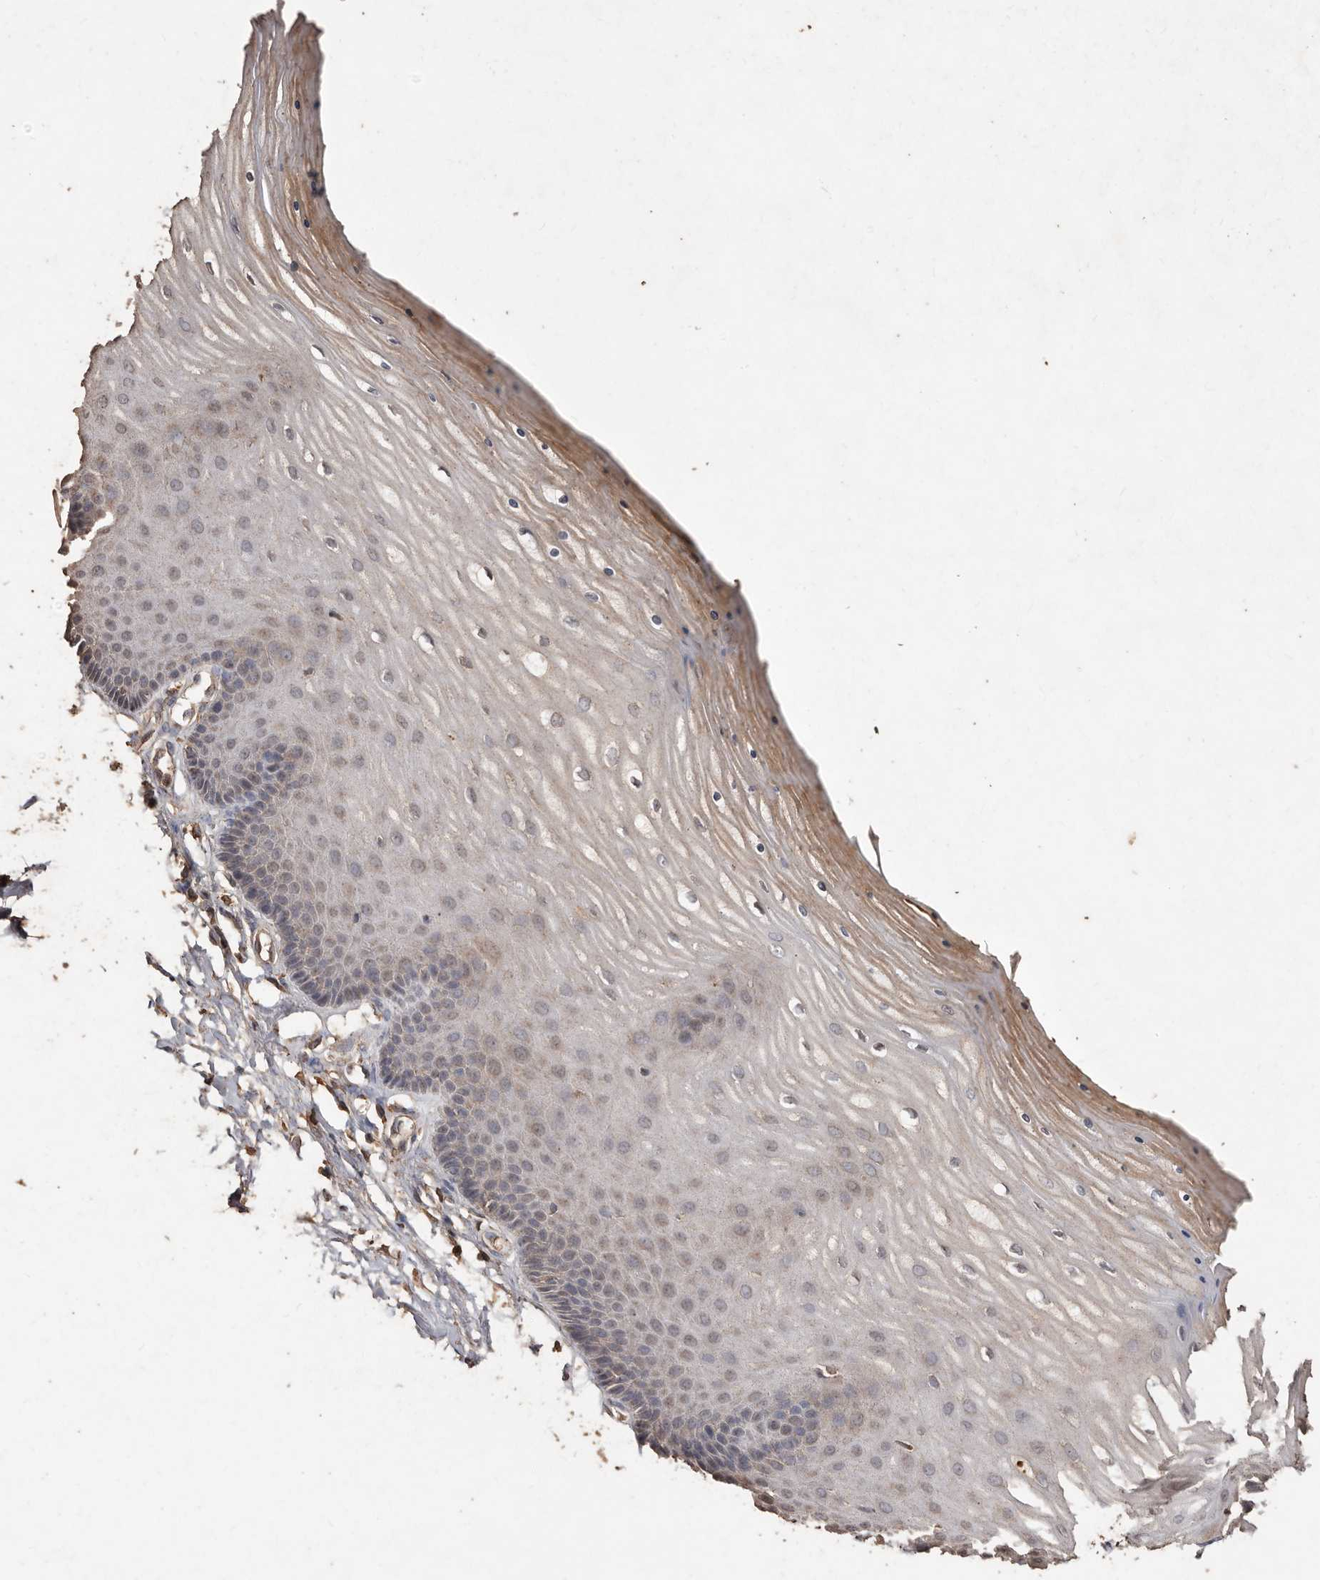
{"staining": {"intensity": "weak", "quantity": "<25%", "location": "cytoplasmic/membranous"}, "tissue": "cervix", "cell_type": "Glandular cells", "image_type": "normal", "snomed": [{"axis": "morphology", "description": "Normal tissue, NOS"}, {"axis": "topography", "description": "Cervix"}], "caption": "Glandular cells are negative for protein expression in normal human cervix. (DAB immunohistochemistry (IHC) with hematoxylin counter stain).", "gene": "FARS2", "patient": {"sex": "female", "age": 55}}